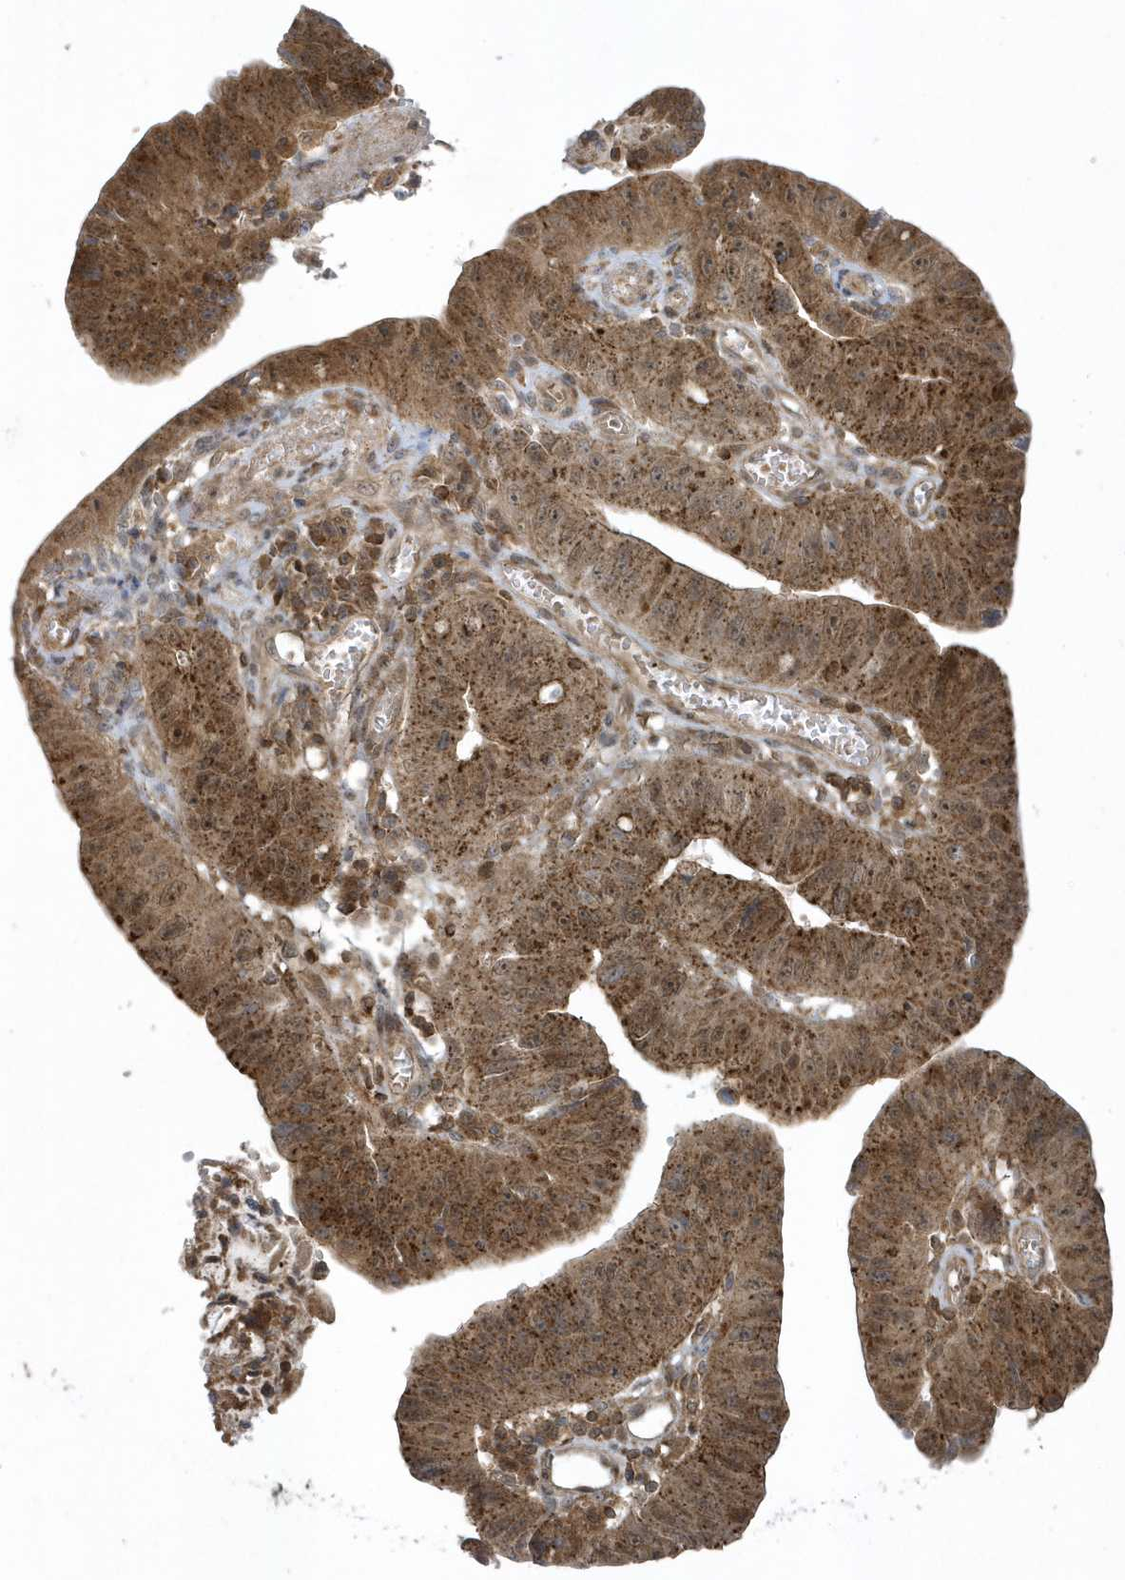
{"staining": {"intensity": "strong", "quantity": ">75%", "location": "cytoplasmic/membranous,nuclear"}, "tissue": "stomach cancer", "cell_type": "Tumor cells", "image_type": "cancer", "snomed": [{"axis": "morphology", "description": "Adenocarcinoma, NOS"}, {"axis": "topography", "description": "Stomach"}], "caption": "The image demonstrates a brown stain indicating the presence of a protein in the cytoplasmic/membranous and nuclear of tumor cells in stomach cancer. (brown staining indicates protein expression, while blue staining denotes nuclei).", "gene": "STAMBP", "patient": {"sex": "male", "age": 59}}